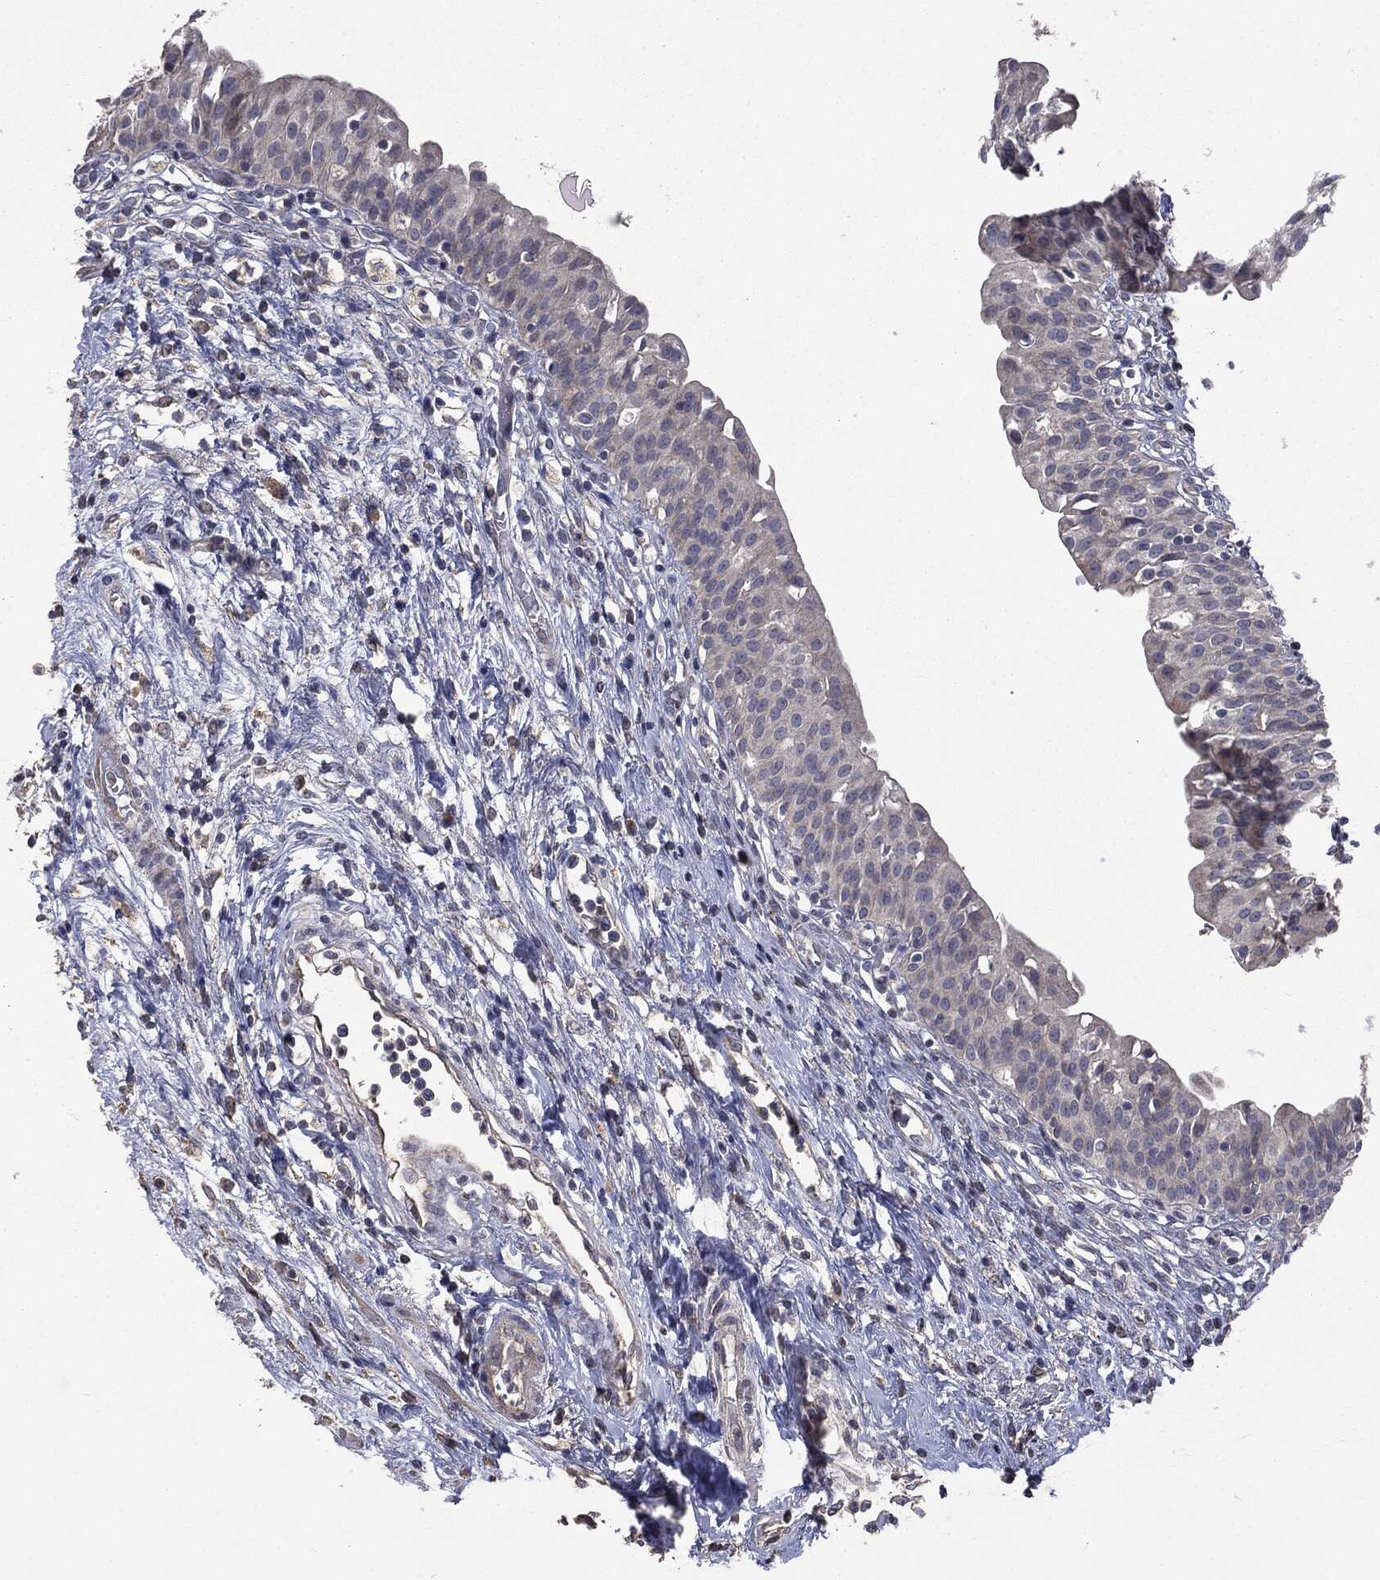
{"staining": {"intensity": "negative", "quantity": "none", "location": "none"}, "tissue": "urinary bladder", "cell_type": "Urothelial cells", "image_type": "normal", "snomed": [{"axis": "morphology", "description": "Normal tissue, NOS"}, {"axis": "topography", "description": "Urinary bladder"}], "caption": "This is an IHC photomicrograph of unremarkable human urinary bladder. There is no positivity in urothelial cells.", "gene": "MTOR", "patient": {"sex": "male", "age": 76}}